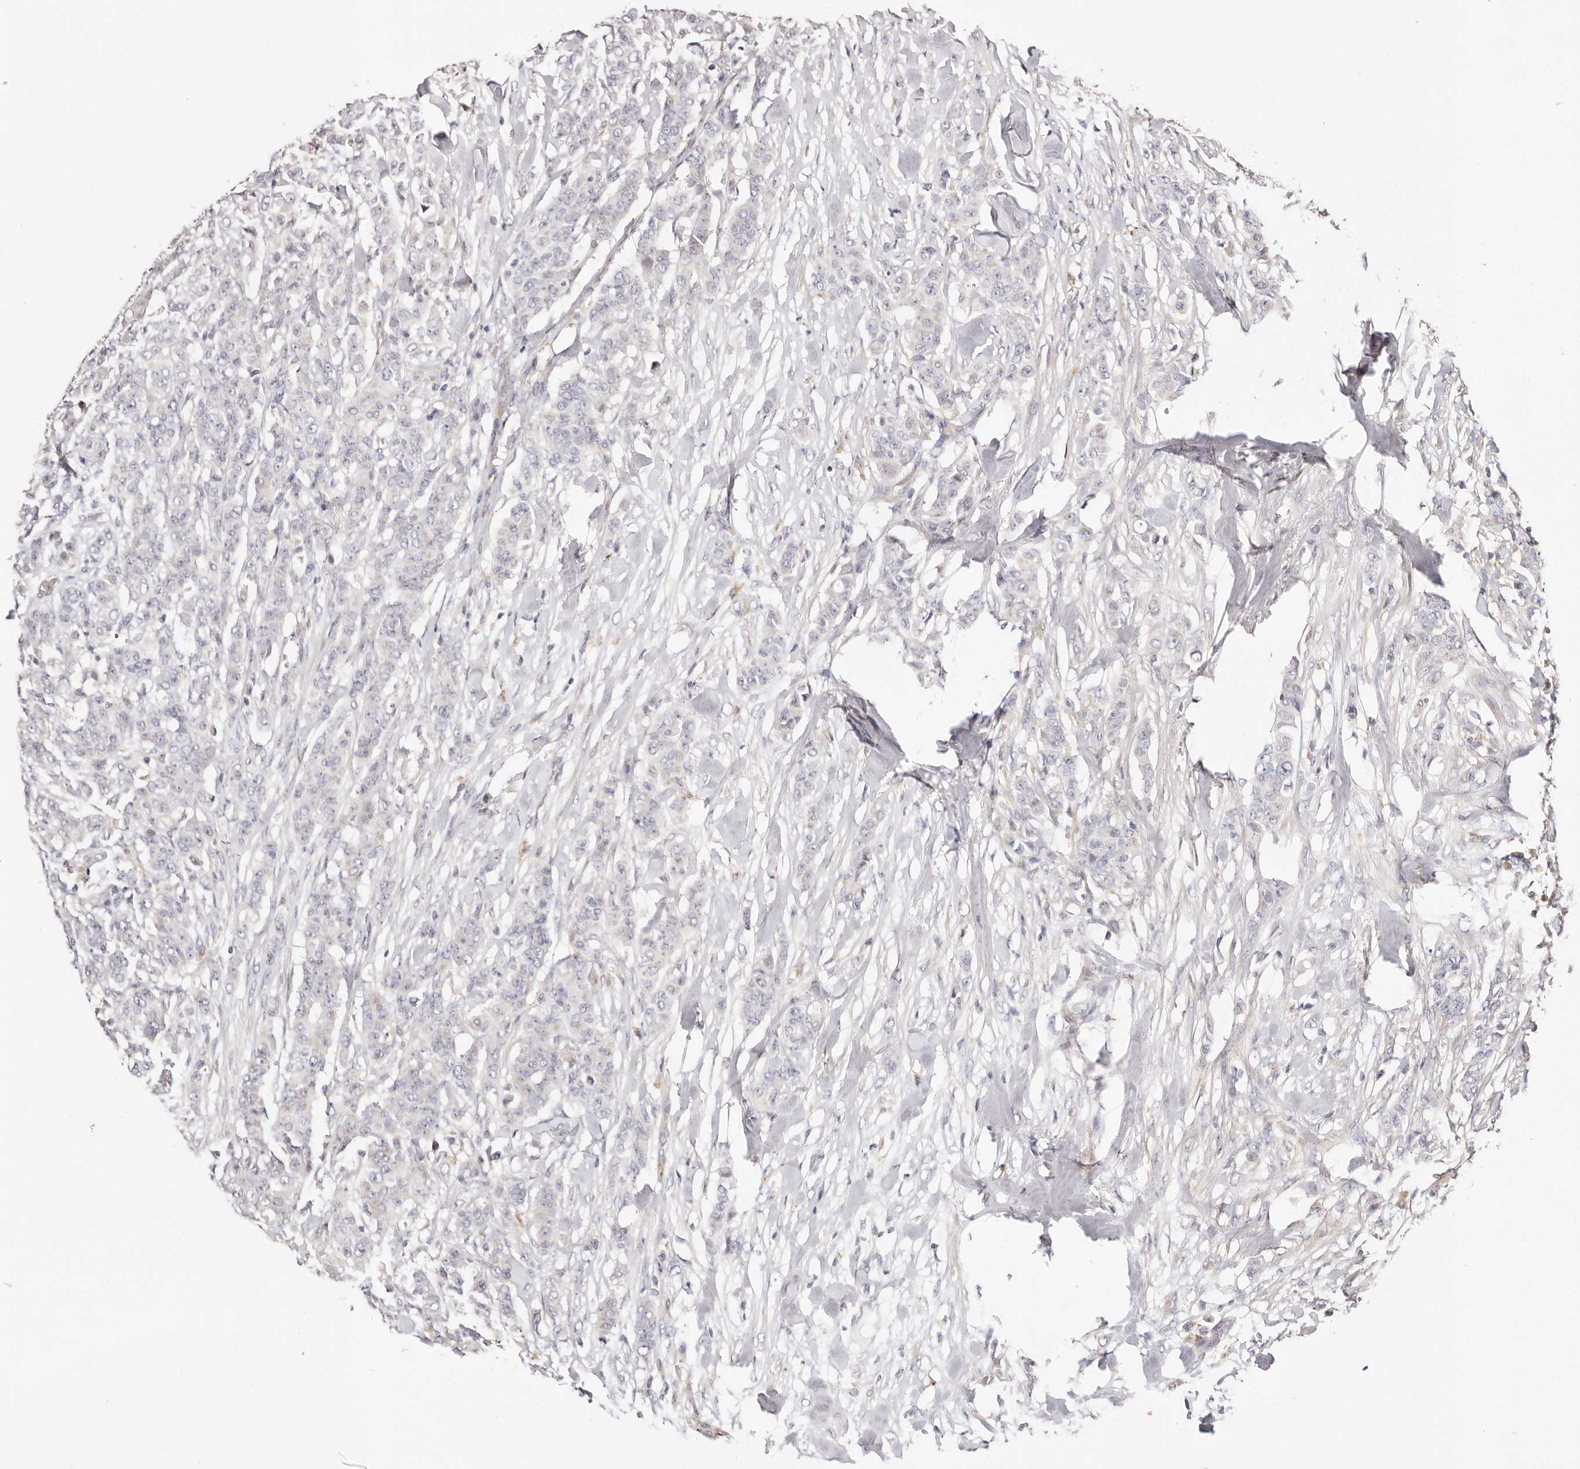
{"staining": {"intensity": "negative", "quantity": "none", "location": "none"}, "tissue": "breast cancer", "cell_type": "Tumor cells", "image_type": "cancer", "snomed": [{"axis": "morphology", "description": "Duct carcinoma"}, {"axis": "topography", "description": "Breast"}], "caption": "Immunohistochemical staining of breast cancer (intraductal carcinoma) demonstrates no significant staining in tumor cells.", "gene": "MAPK1", "patient": {"sex": "female", "age": 40}}